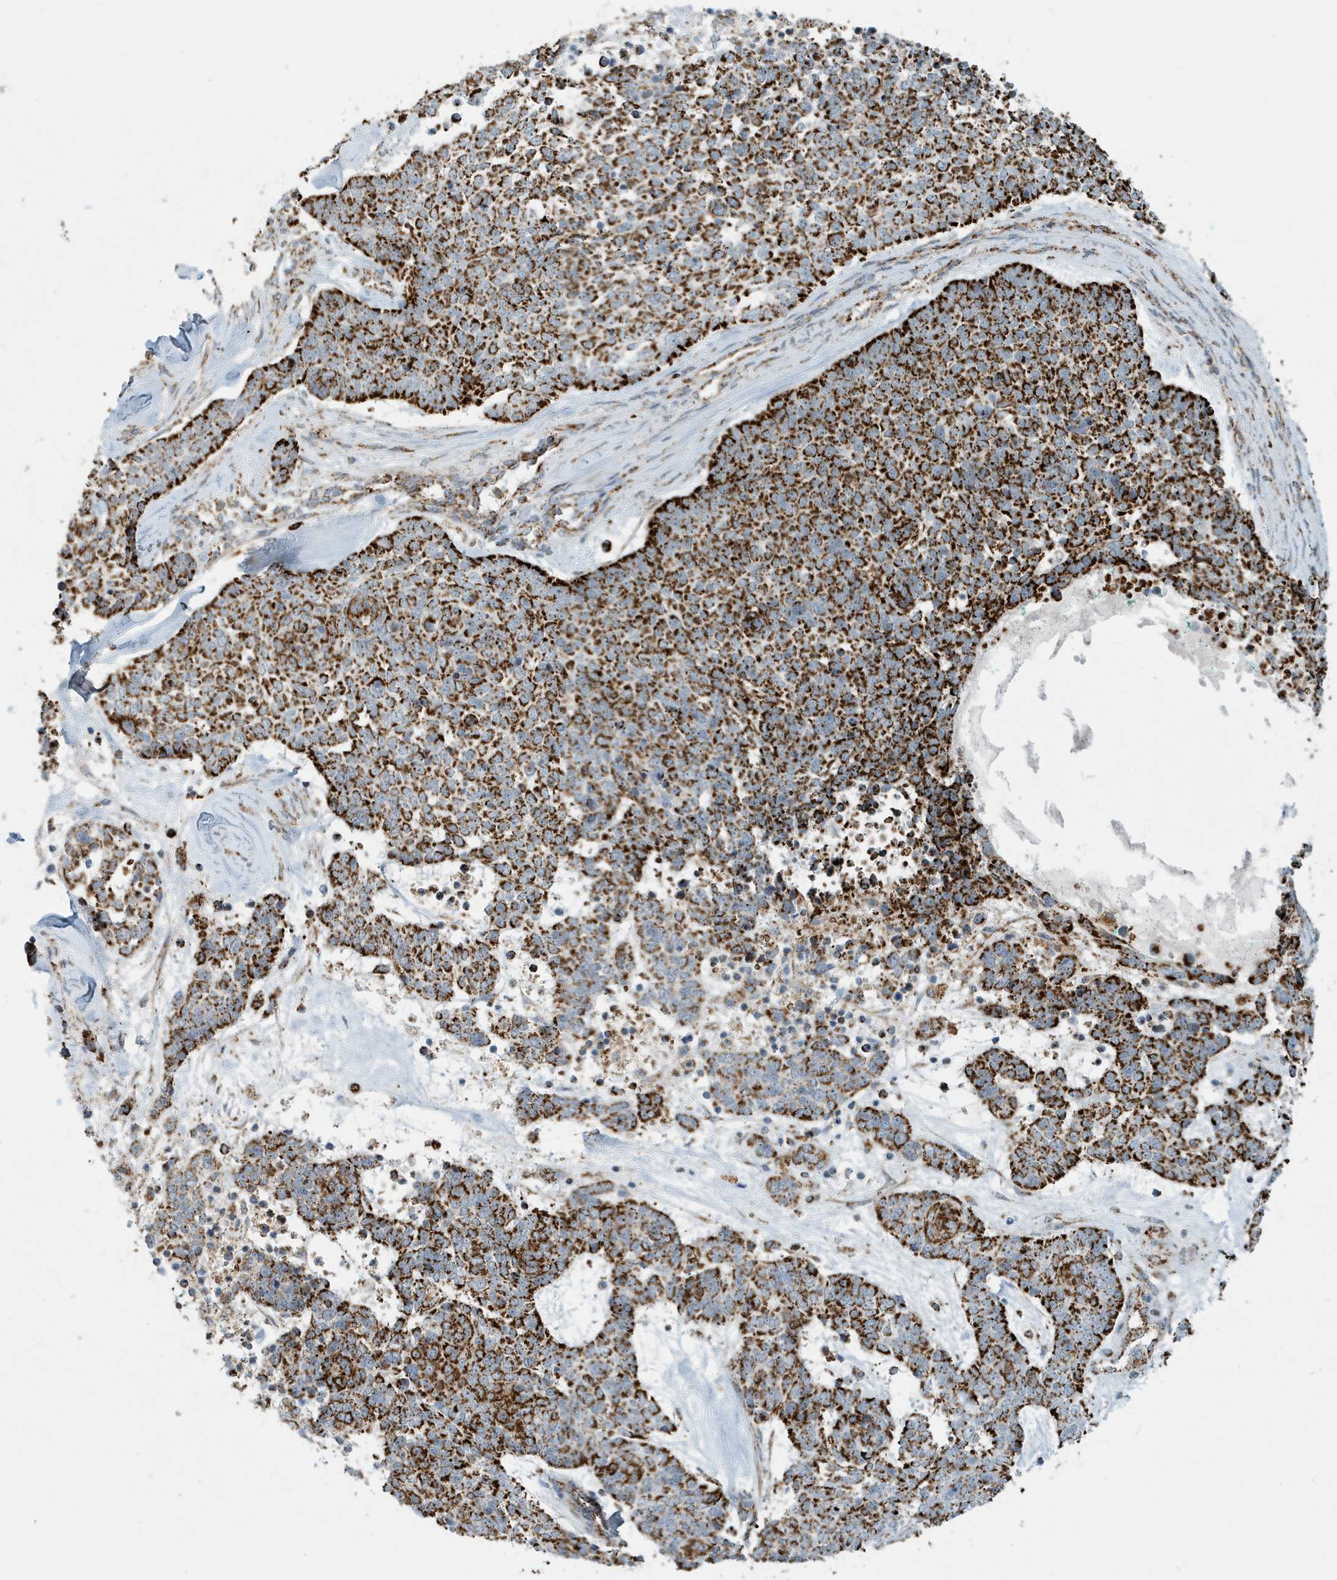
{"staining": {"intensity": "strong", "quantity": ">75%", "location": "cytoplasmic/membranous"}, "tissue": "skin cancer", "cell_type": "Tumor cells", "image_type": "cancer", "snomed": [{"axis": "morphology", "description": "Basal cell carcinoma"}, {"axis": "topography", "description": "Skin"}], "caption": "Skin cancer (basal cell carcinoma) tissue shows strong cytoplasmic/membranous expression in about >75% of tumor cells, visualized by immunohistochemistry. The staining is performed using DAB brown chromogen to label protein expression. The nuclei are counter-stained blue using hematoxylin.", "gene": "MAN1A1", "patient": {"sex": "female", "age": 81}}